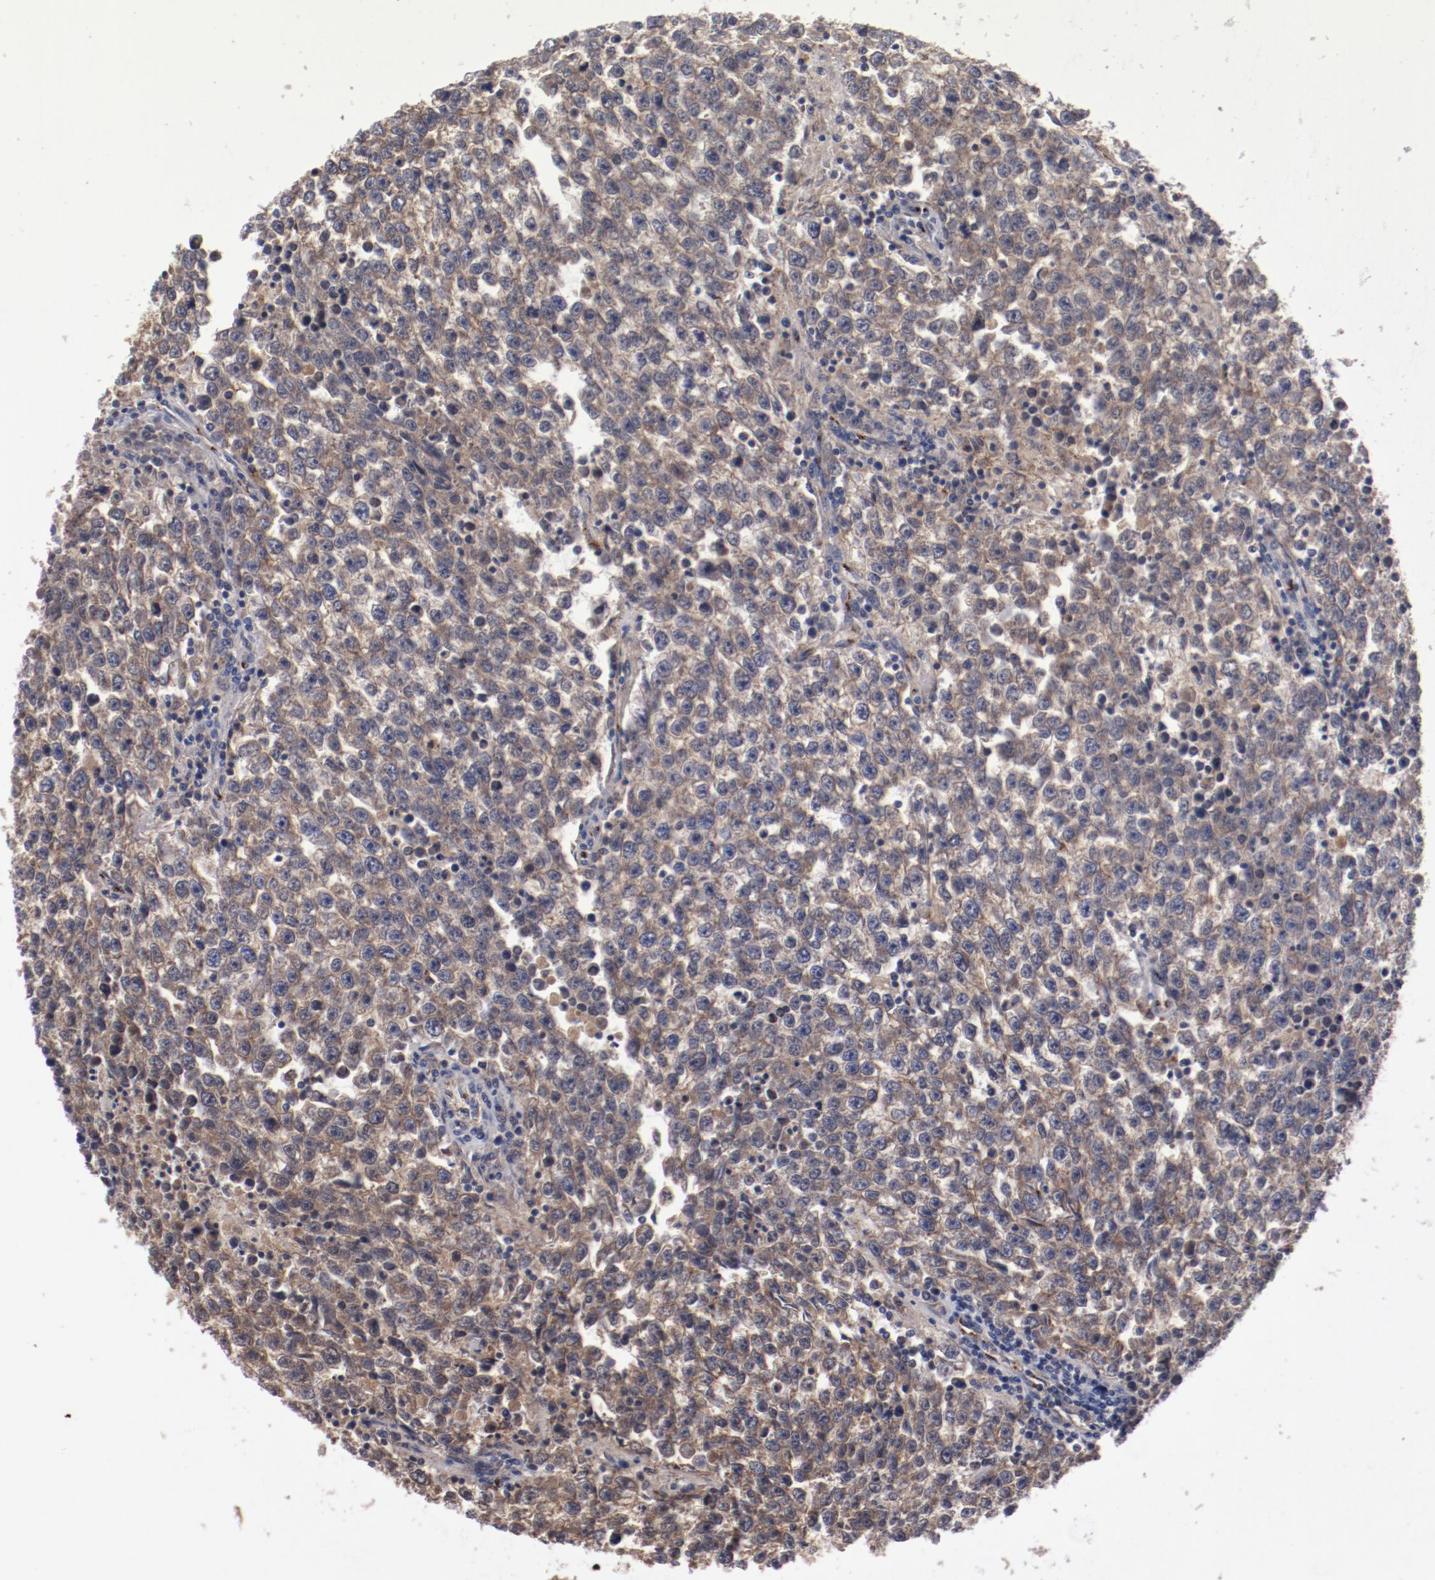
{"staining": {"intensity": "moderate", "quantity": ">75%", "location": "cytoplasmic/membranous"}, "tissue": "testis cancer", "cell_type": "Tumor cells", "image_type": "cancer", "snomed": [{"axis": "morphology", "description": "Seminoma, NOS"}, {"axis": "topography", "description": "Testis"}], "caption": "Brown immunohistochemical staining in human seminoma (testis) reveals moderate cytoplasmic/membranous positivity in approximately >75% of tumor cells. Immunohistochemistry stains the protein of interest in brown and the nuclei are stained blue.", "gene": "DIPK2B", "patient": {"sex": "male", "age": 36}}